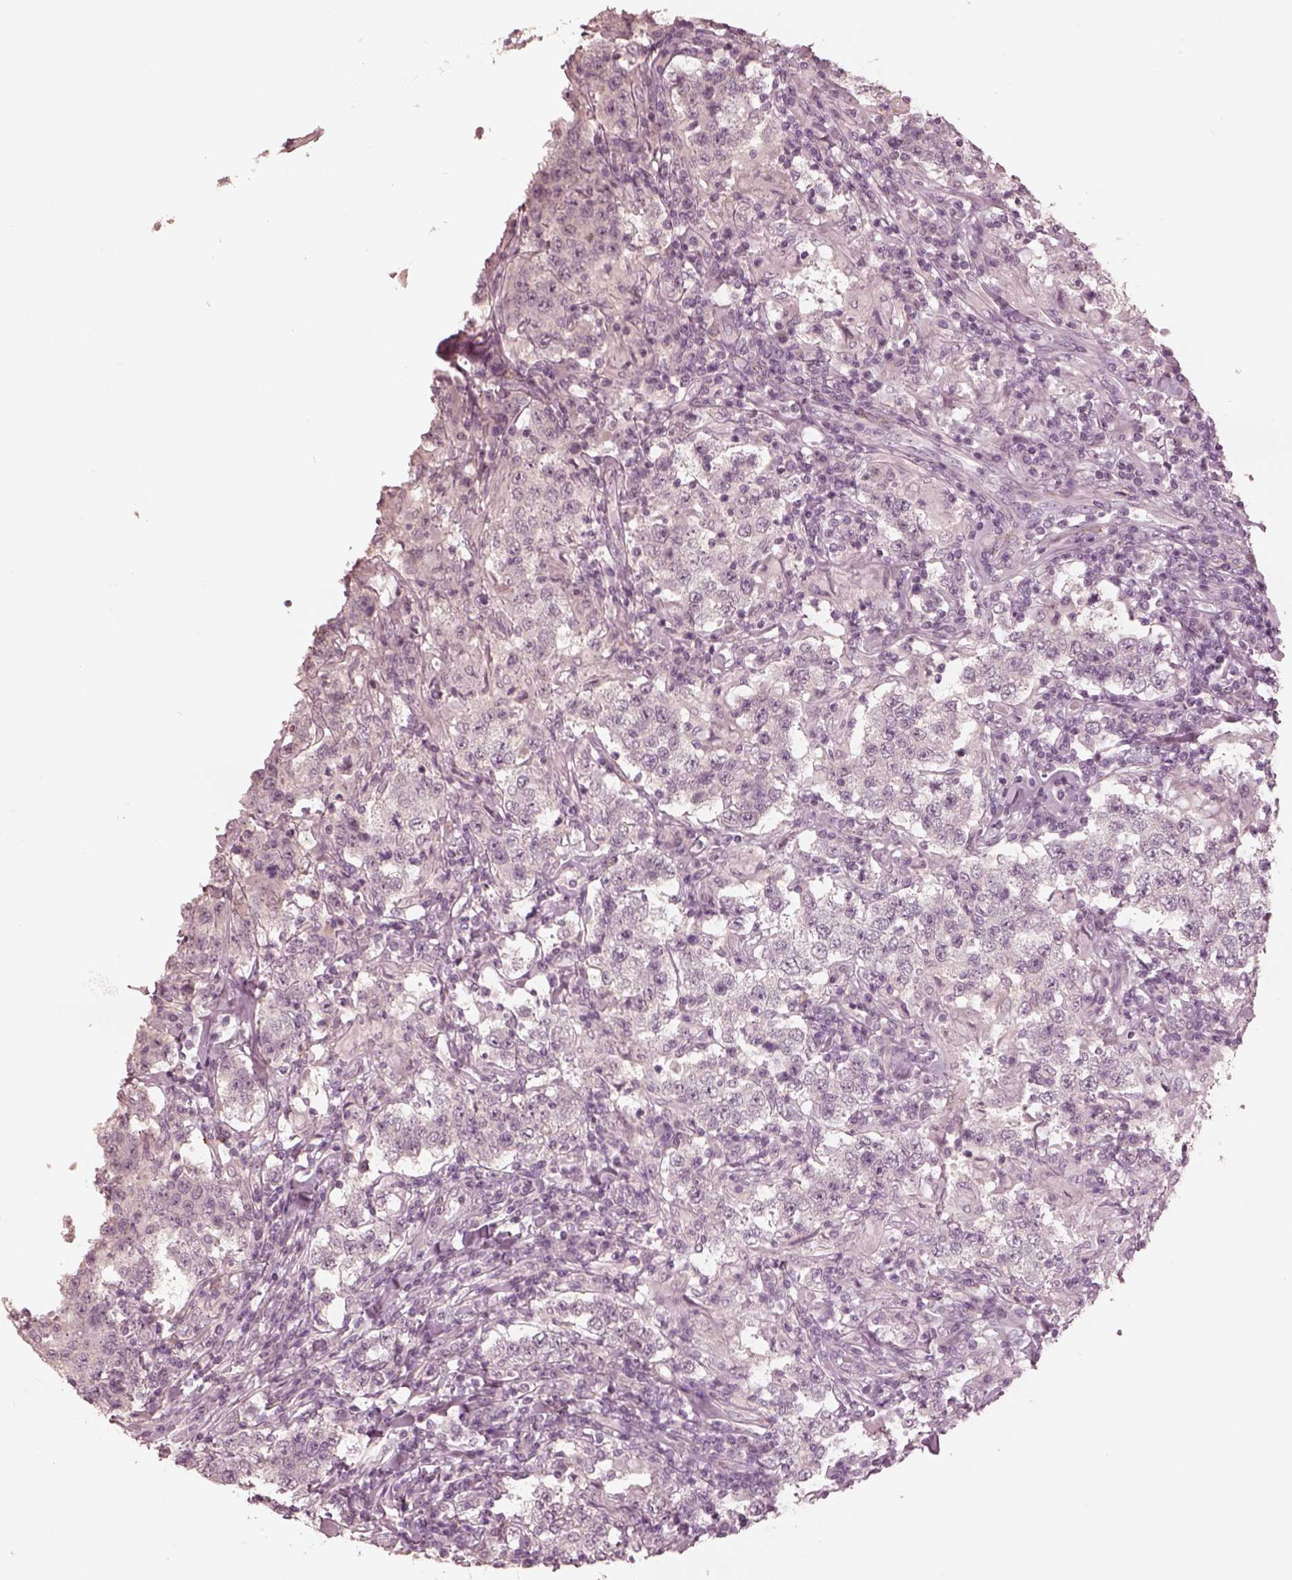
{"staining": {"intensity": "negative", "quantity": "none", "location": "none"}, "tissue": "testis cancer", "cell_type": "Tumor cells", "image_type": "cancer", "snomed": [{"axis": "morphology", "description": "Seminoma, NOS"}, {"axis": "morphology", "description": "Carcinoma, Embryonal, NOS"}, {"axis": "topography", "description": "Testis"}], "caption": "This is a photomicrograph of immunohistochemistry staining of embryonal carcinoma (testis), which shows no expression in tumor cells.", "gene": "DNAAF9", "patient": {"sex": "male", "age": 41}}